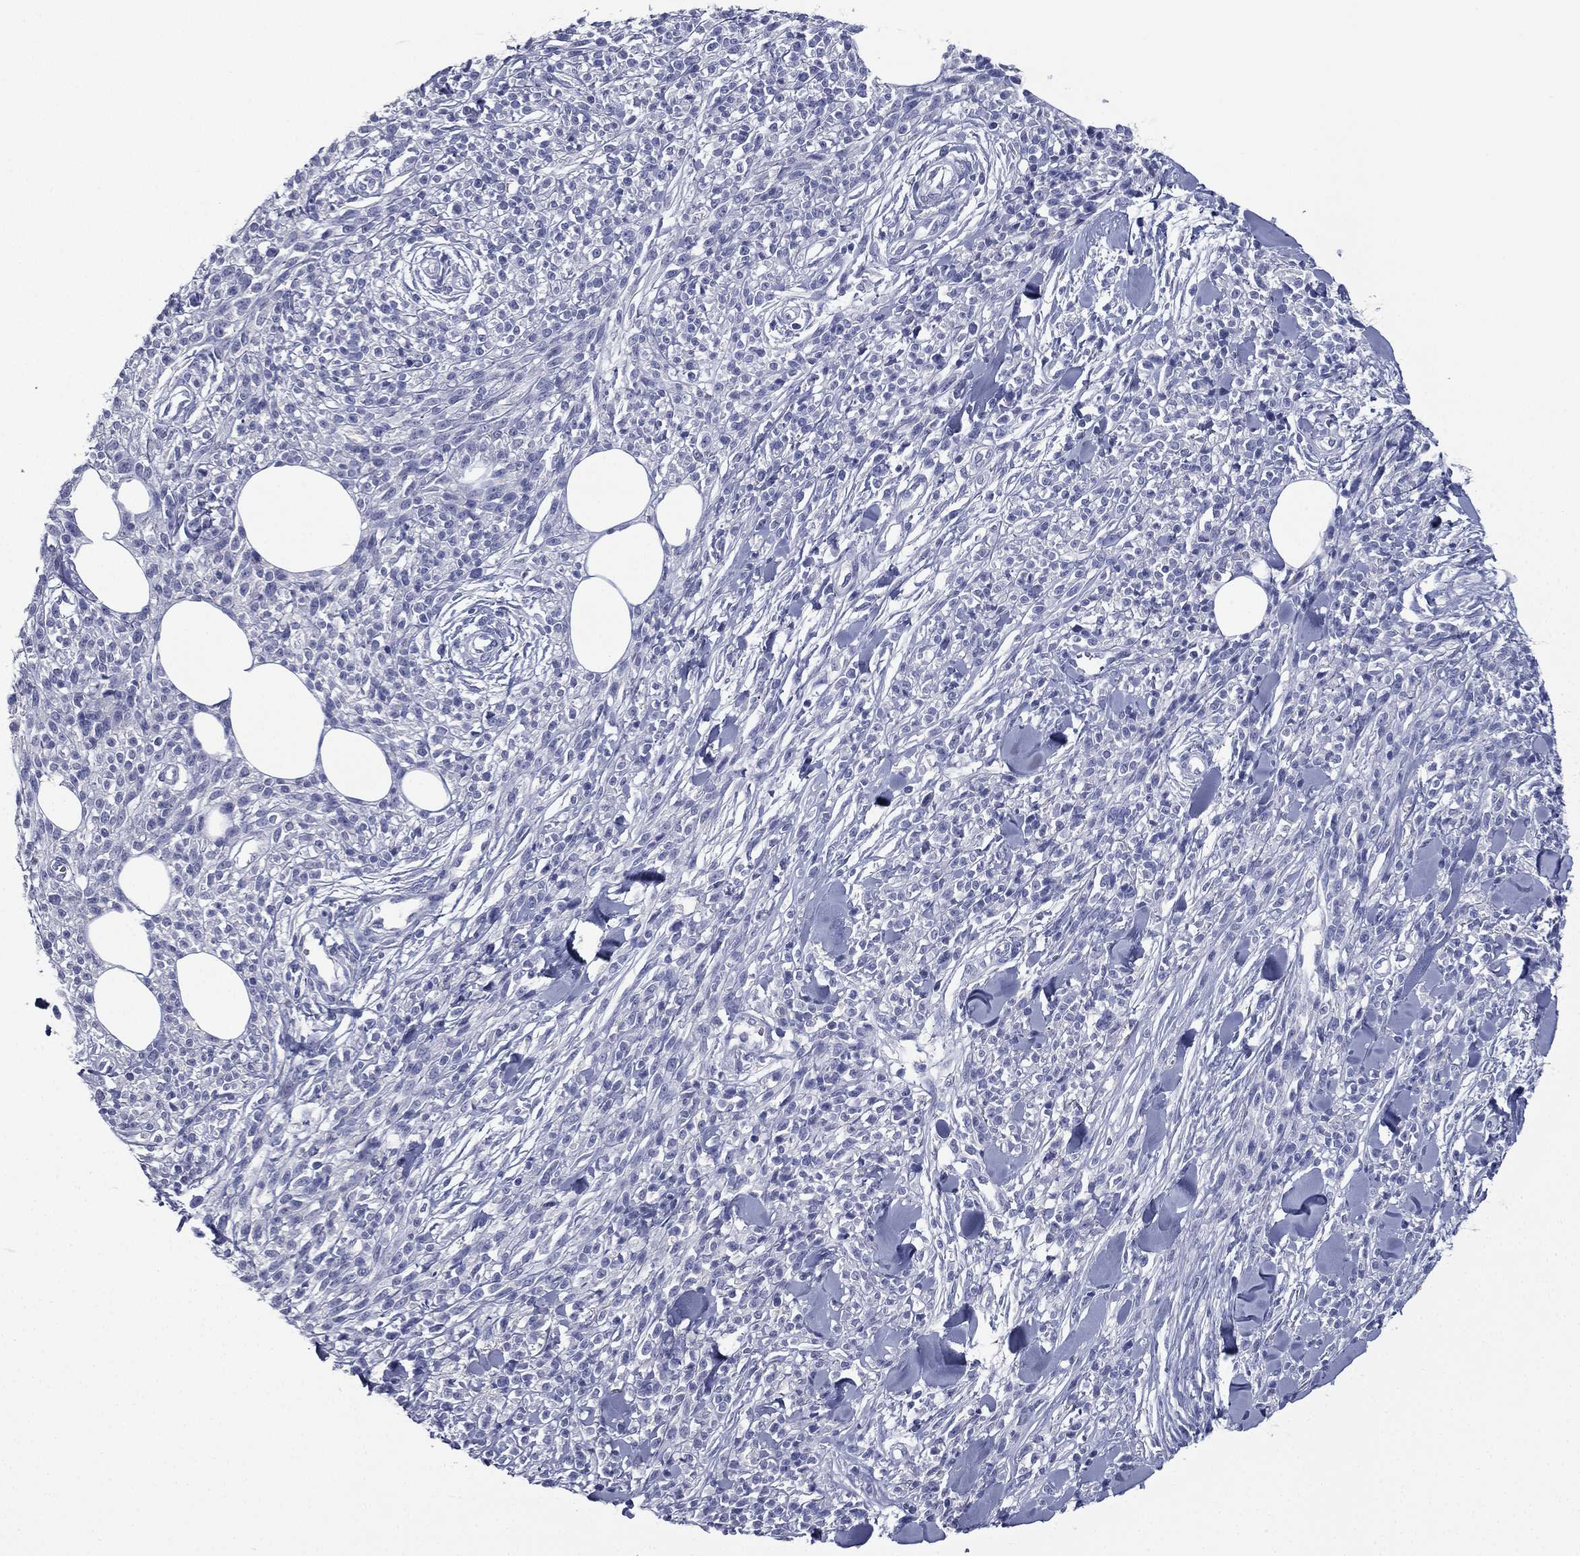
{"staining": {"intensity": "negative", "quantity": "none", "location": "none"}, "tissue": "melanoma", "cell_type": "Tumor cells", "image_type": "cancer", "snomed": [{"axis": "morphology", "description": "Malignant melanoma, NOS"}, {"axis": "topography", "description": "Skin"}, {"axis": "topography", "description": "Skin of trunk"}], "caption": "Immunohistochemistry of human melanoma displays no positivity in tumor cells. (DAB (3,3'-diaminobenzidine) immunohistochemistry (IHC) visualized using brightfield microscopy, high magnification).", "gene": "FCER2", "patient": {"sex": "male", "age": 74}}